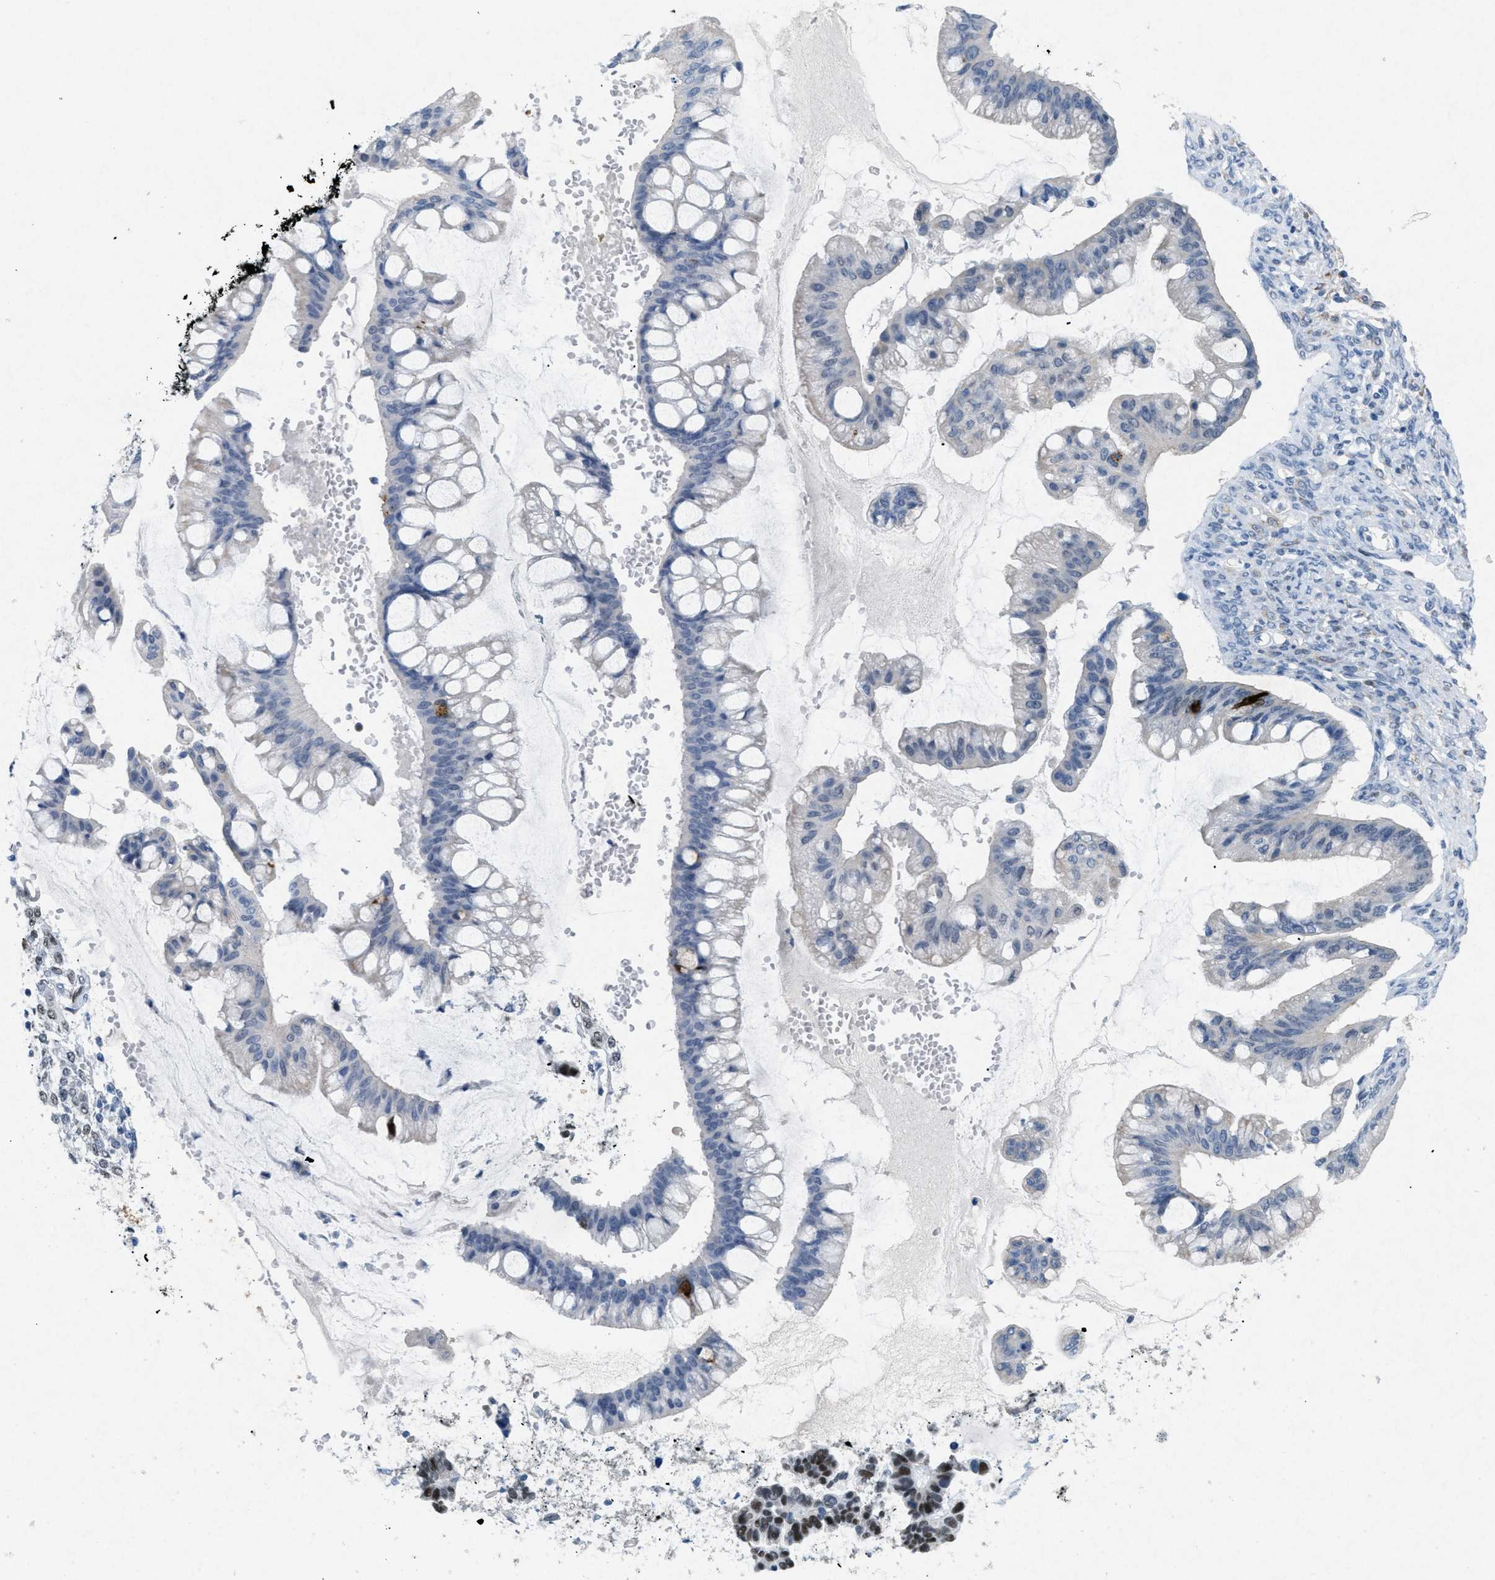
{"staining": {"intensity": "negative", "quantity": "none", "location": "none"}, "tissue": "ovarian cancer", "cell_type": "Tumor cells", "image_type": "cancer", "snomed": [{"axis": "morphology", "description": "Cystadenocarcinoma, mucinous, NOS"}, {"axis": "topography", "description": "Ovary"}], "caption": "Immunohistochemistry image of neoplastic tissue: ovarian cancer (mucinous cystadenocarcinoma) stained with DAB (3,3'-diaminobenzidine) reveals no significant protein positivity in tumor cells. The staining was performed using DAB to visualize the protein expression in brown, while the nuclei were stained in blue with hematoxylin (Magnification: 20x).", "gene": "TASOR", "patient": {"sex": "female", "age": 73}}